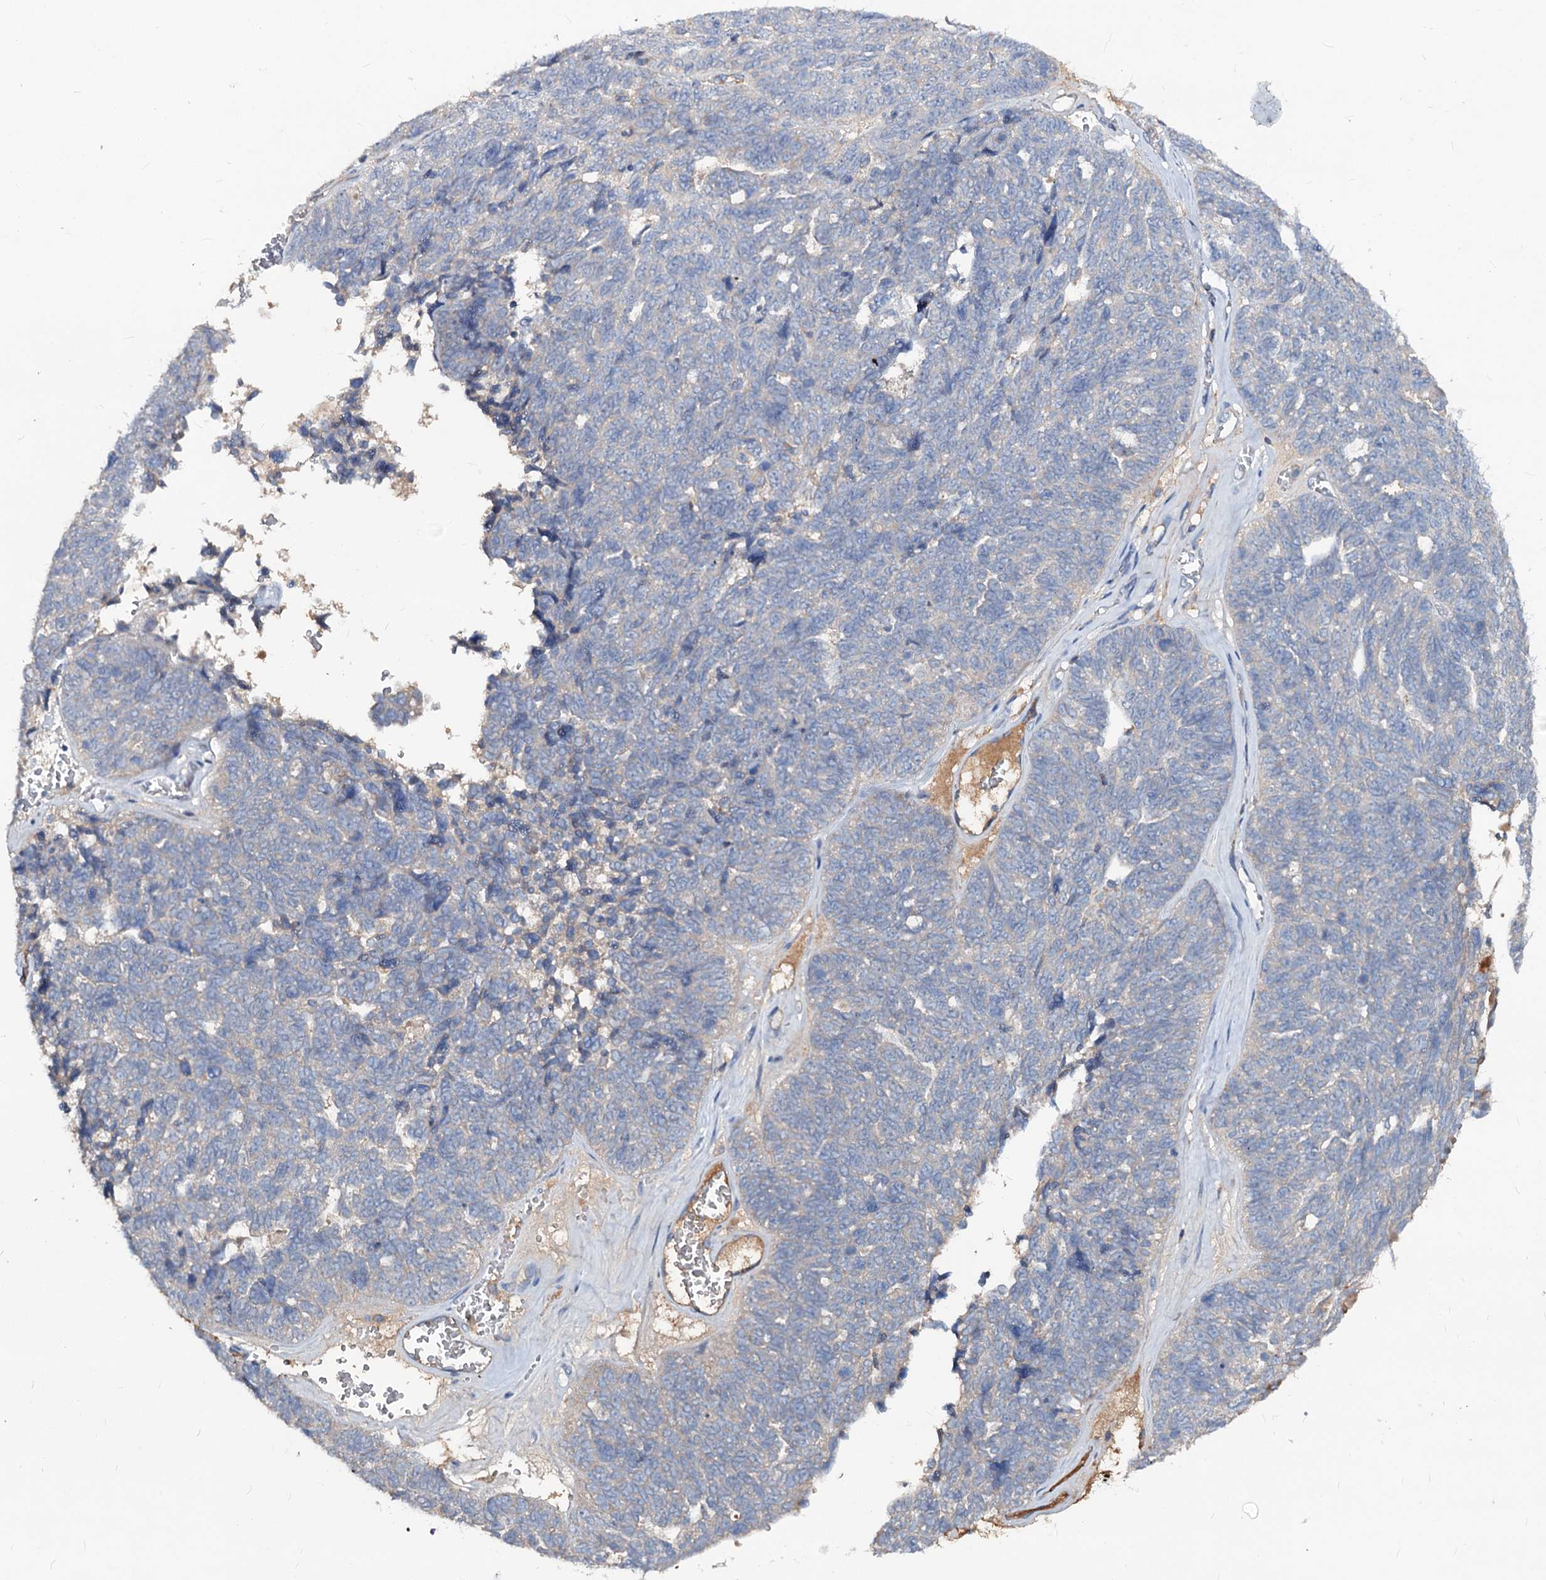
{"staining": {"intensity": "weak", "quantity": "<25%", "location": "cytoplasmic/membranous"}, "tissue": "ovarian cancer", "cell_type": "Tumor cells", "image_type": "cancer", "snomed": [{"axis": "morphology", "description": "Cystadenocarcinoma, serous, NOS"}, {"axis": "topography", "description": "Ovary"}], "caption": "Immunohistochemical staining of human ovarian serous cystadenocarcinoma reveals no significant positivity in tumor cells.", "gene": "ACY3", "patient": {"sex": "female", "age": 79}}